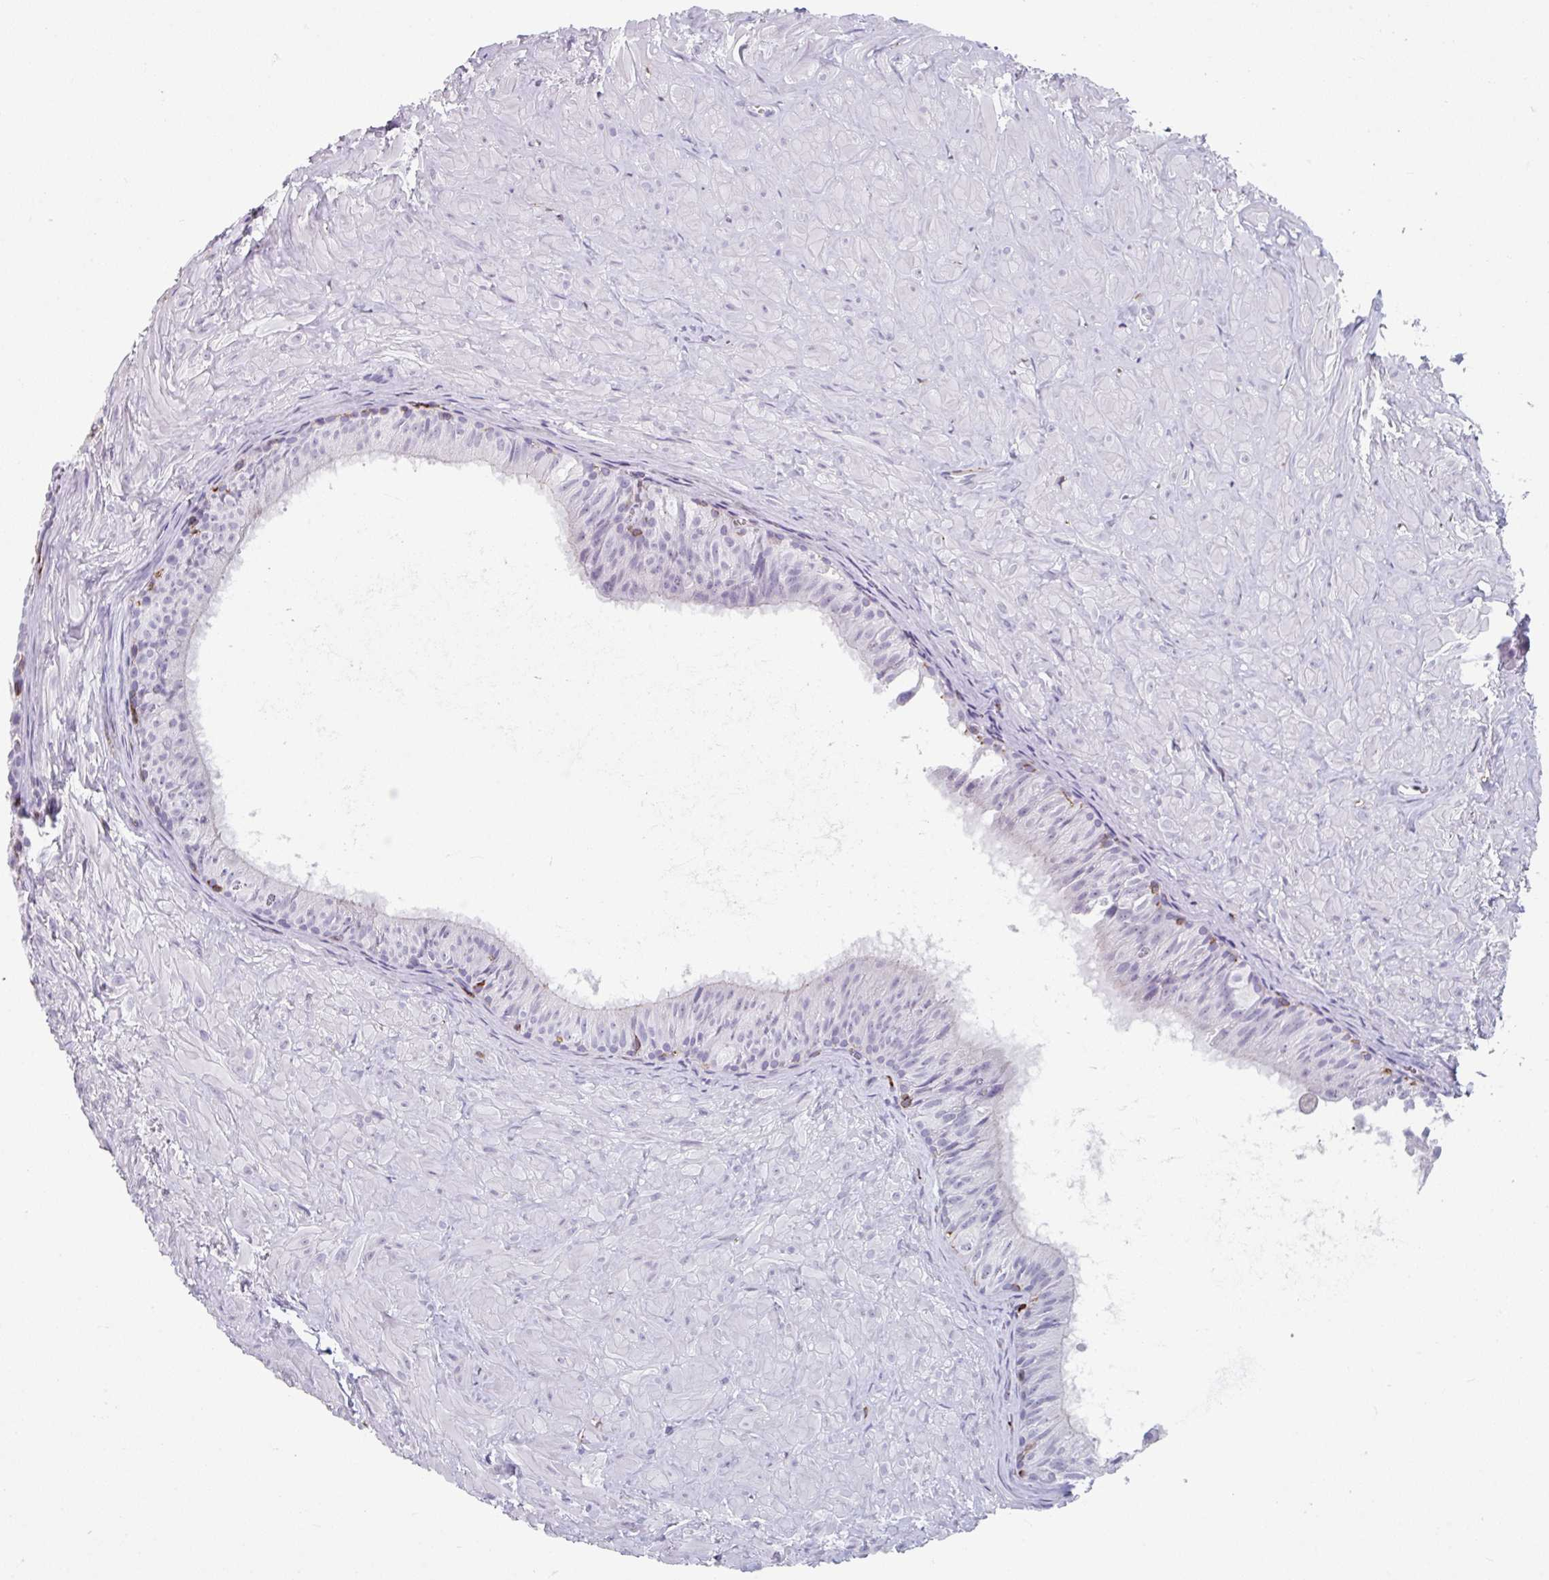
{"staining": {"intensity": "negative", "quantity": "none", "location": "none"}, "tissue": "epididymis", "cell_type": "Glandular cells", "image_type": "normal", "snomed": [{"axis": "morphology", "description": "Normal tissue, NOS"}, {"axis": "topography", "description": "Epididymis"}], "caption": "High power microscopy image of an immunohistochemistry (IHC) micrograph of unremarkable epididymis, revealing no significant staining in glandular cells.", "gene": "EXOSC5", "patient": {"sex": "male", "age": 30}}